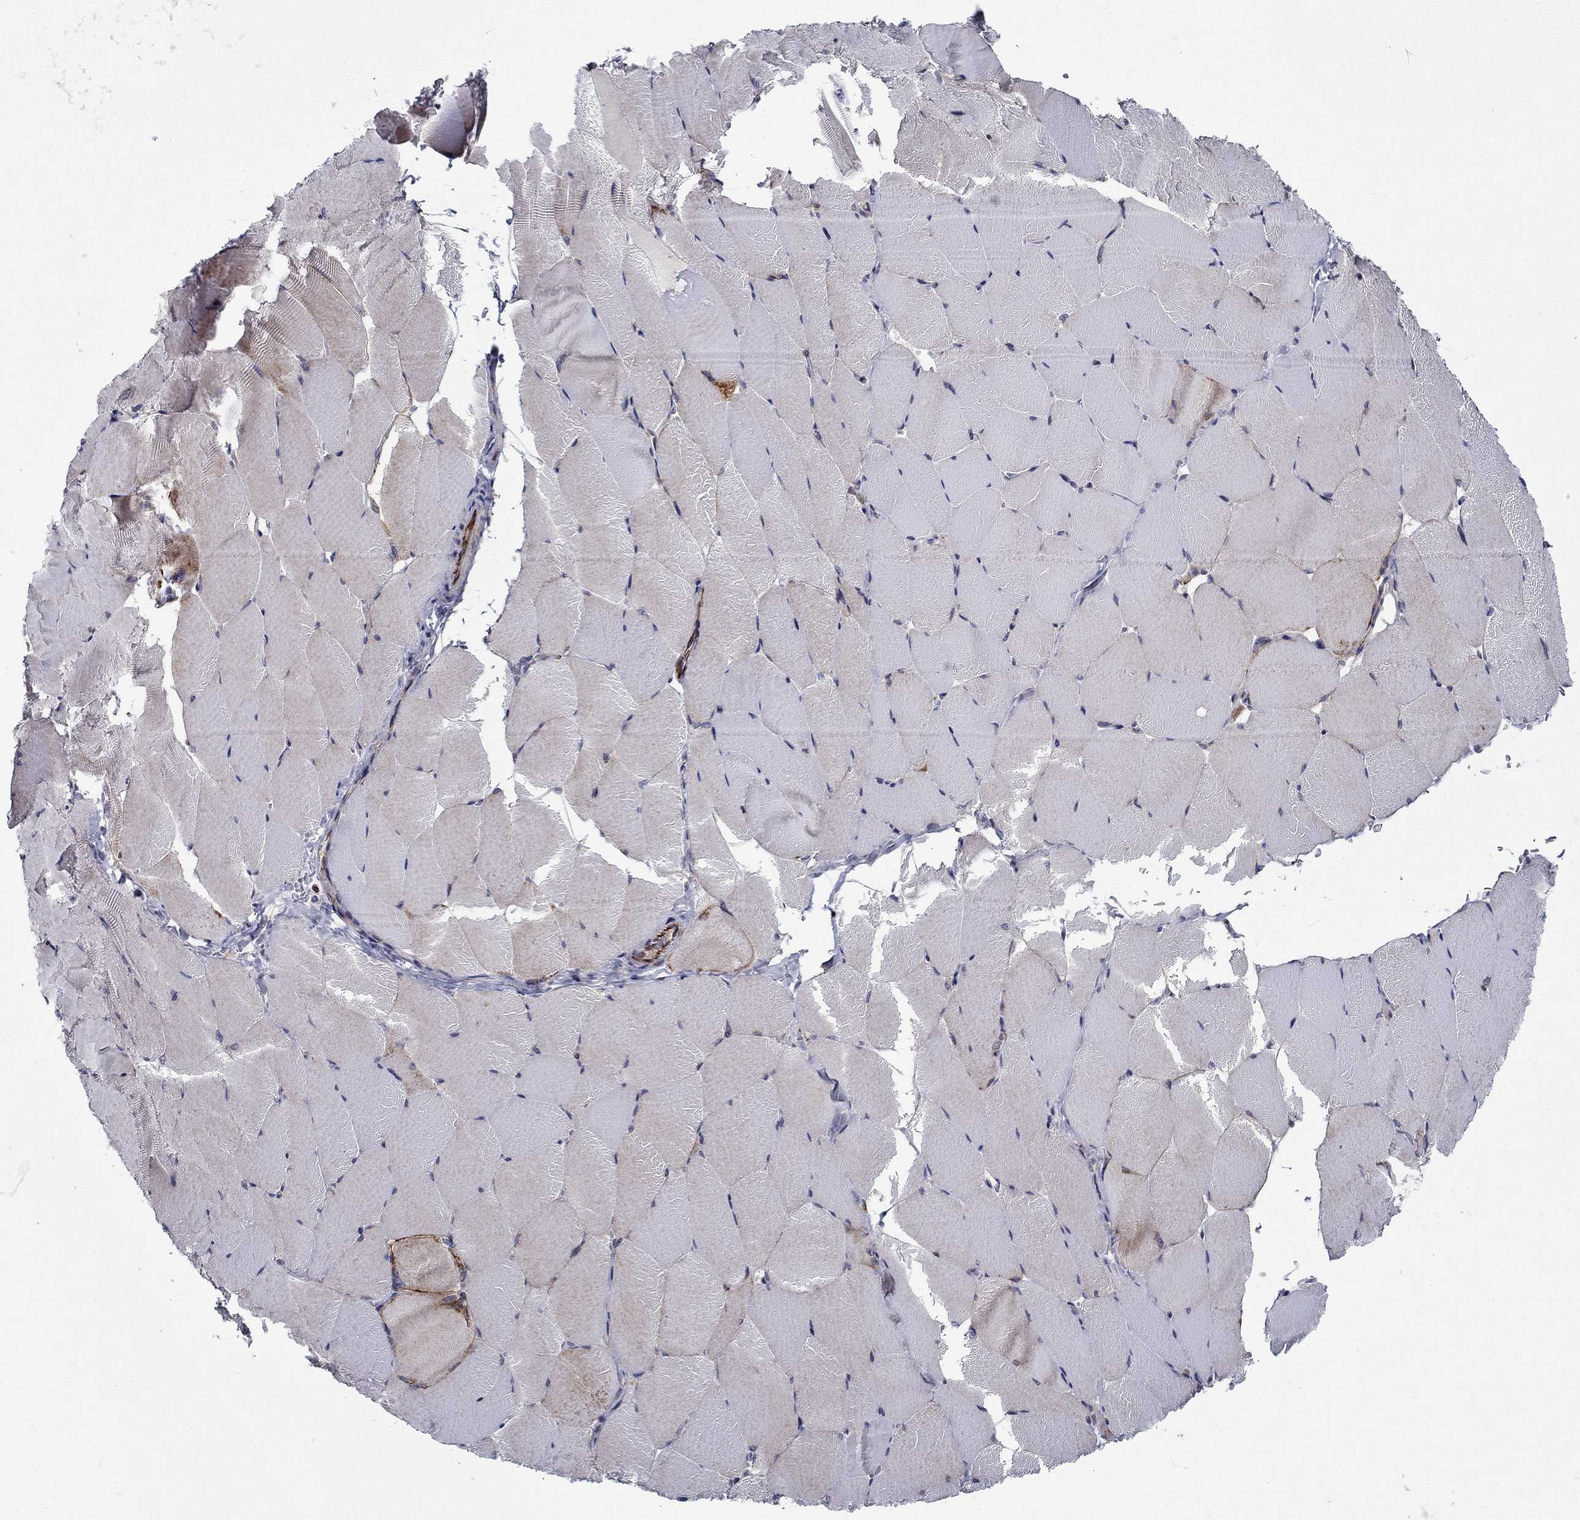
{"staining": {"intensity": "moderate", "quantity": "<25%", "location": "cytoplasmic/membranous"}, "tissue": "skeletal muscle", "cell_type": "Myocytes", "image_type": "normal", "snomed": [{"axis": "morphology", "description": "Normal tissue, NOS"}, {"axis": "topography", "description": "Skeletal muscle"}], "caption": "A high-resolution micrograph shows immunohistochemistry staining of unremarkable skeletal muscle, which reveals moderate cytoplasmic/membranous staining in about <25% of myocytes.", "gene": "LACTB2", "patient": {"sex": "female", "age": 37}}